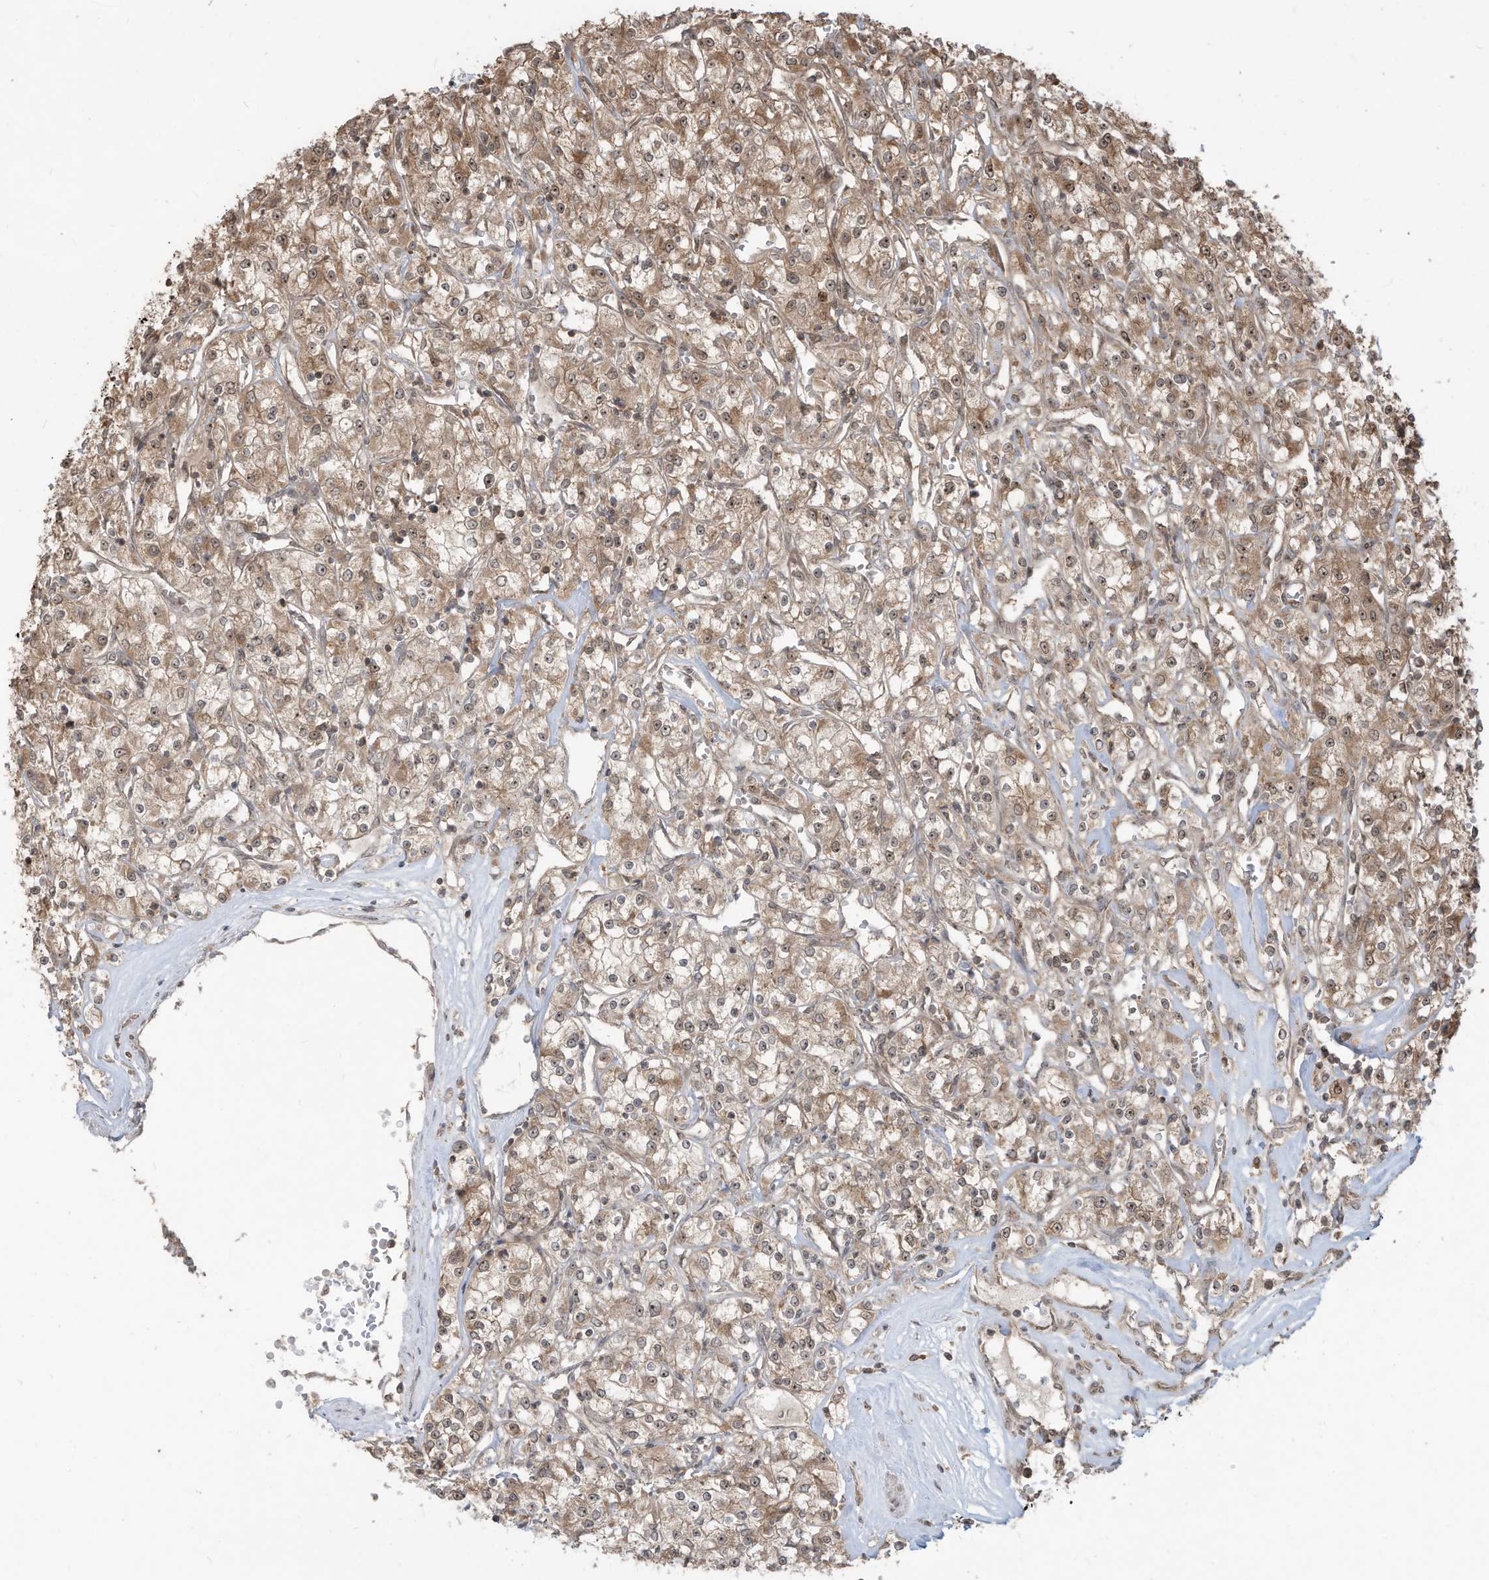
{"staining": {"intensity": "weak", "quantity": ">75%", "location": "cytoplasmic/membranous"}, "tissue": "renal cancer", "cell_type": "Tumor cells", "image_type": "cancer", "snomed": [{"axis": "morphology", "description": "Adenocarcinoma, NOS"}, {"axis": "topography", "description": "Kidney"}], "caption": "The image reveals immunohistochemical staining of adenocarcinoma (renal). There is weak cytoplasmic/membranous positivity is present in about >75% of tumor cells. (DAB = brown stain, brightfield microscopy at high magnification).", "gene": "CARF", "patient": {"sex": "female", "age": 59}}